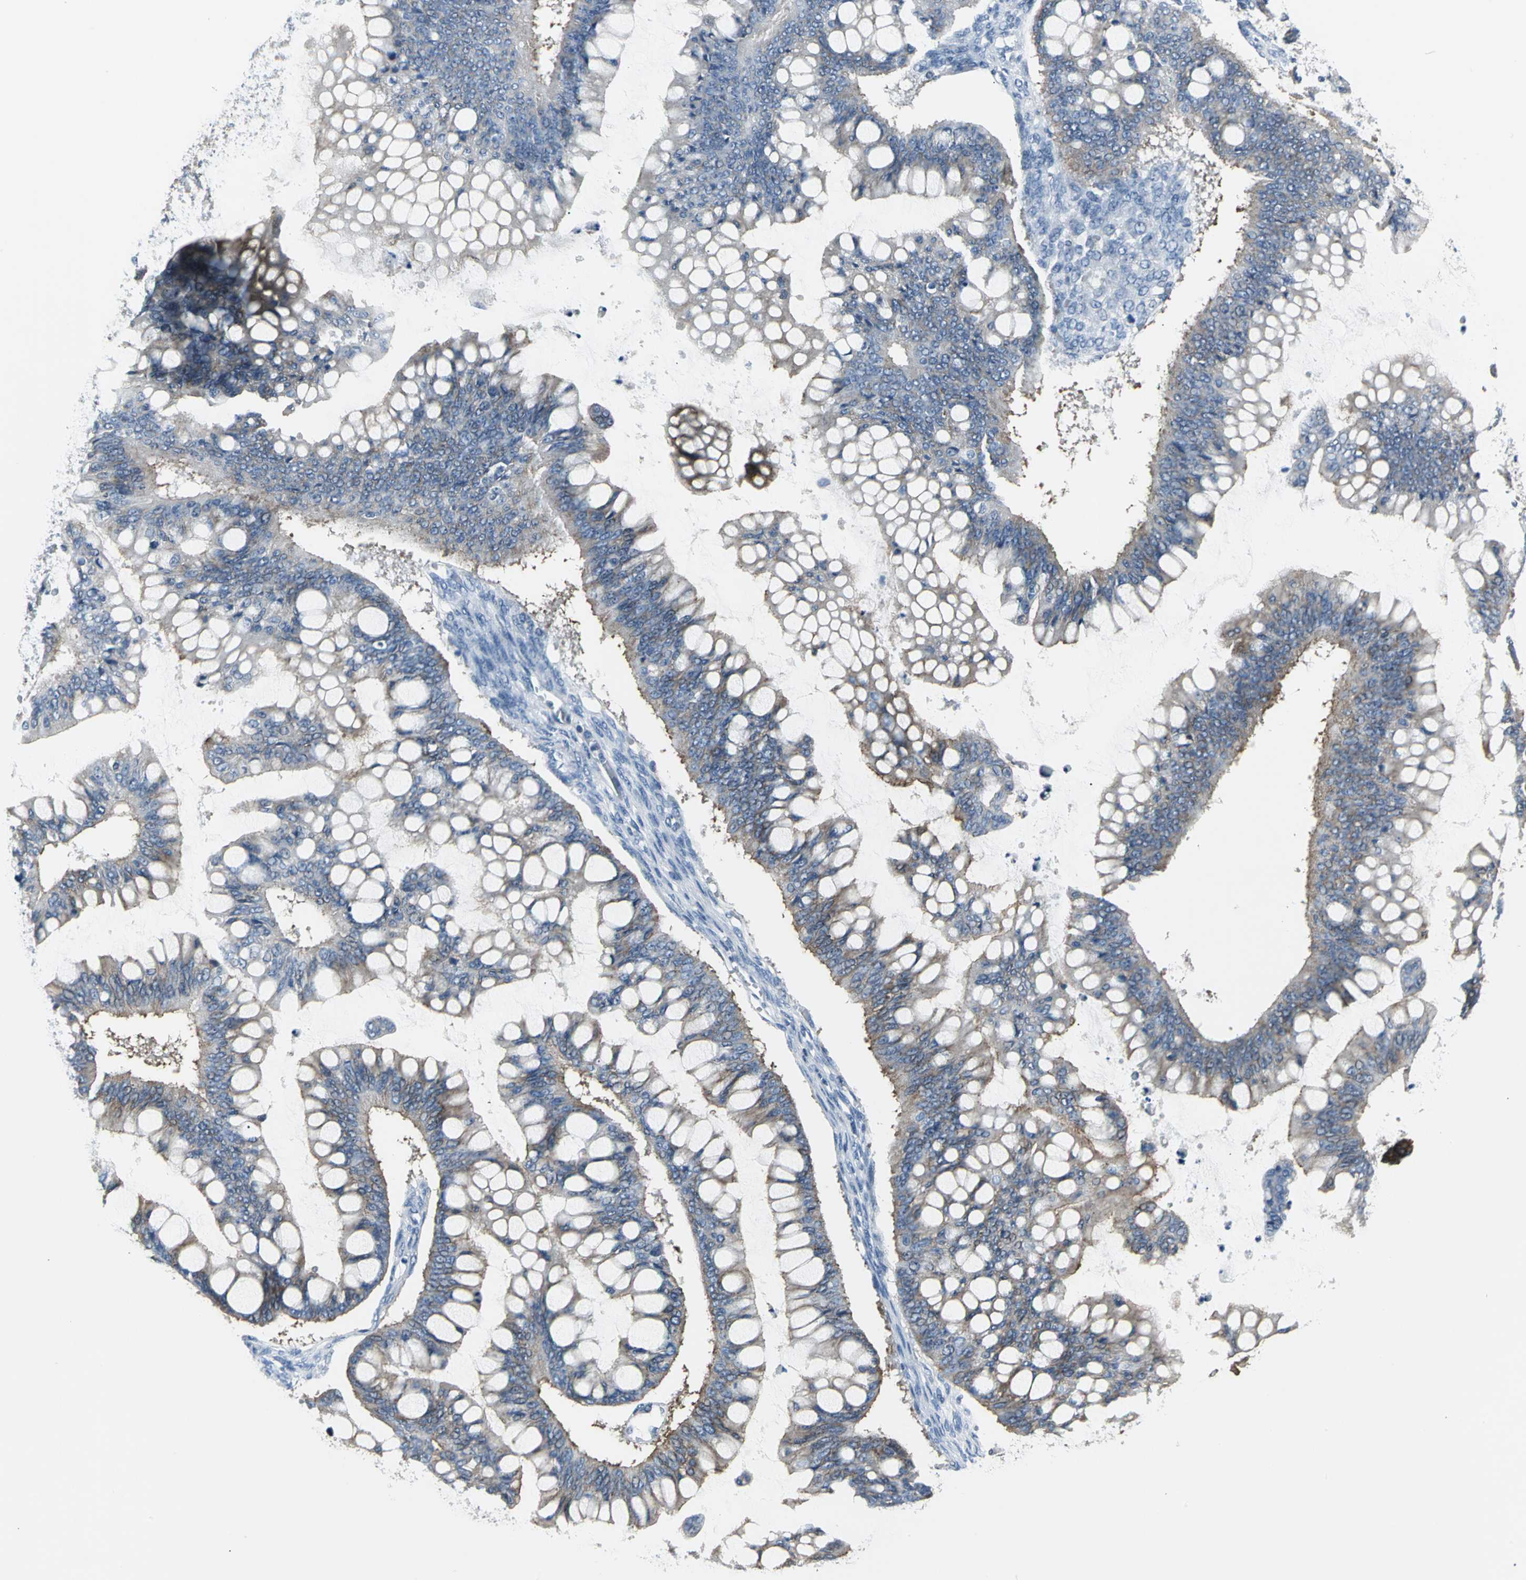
{"staining": {"intensity": "weak", "quantity": ">75%", "location": "cytoplasmic/membranous"}, "tissue": "ovarian cancer", "cell_type": "Tumor cells", "image_type": "cancer", "snomed": [{"axis": "morphology", "description": "Cystadenocarcinoma, mucinous, NOS"}, {"axis": "topography", "description": "Ovary"}], "caption": "A low amount of weak cytoplasmic/membranous expression is identified in approximately >75% of tumor cells in mucinous cystadenocarcinoma (ovarian) tissue.", "gene": "IQGAP2", "patient": {"sex": "female", "age": 73}}